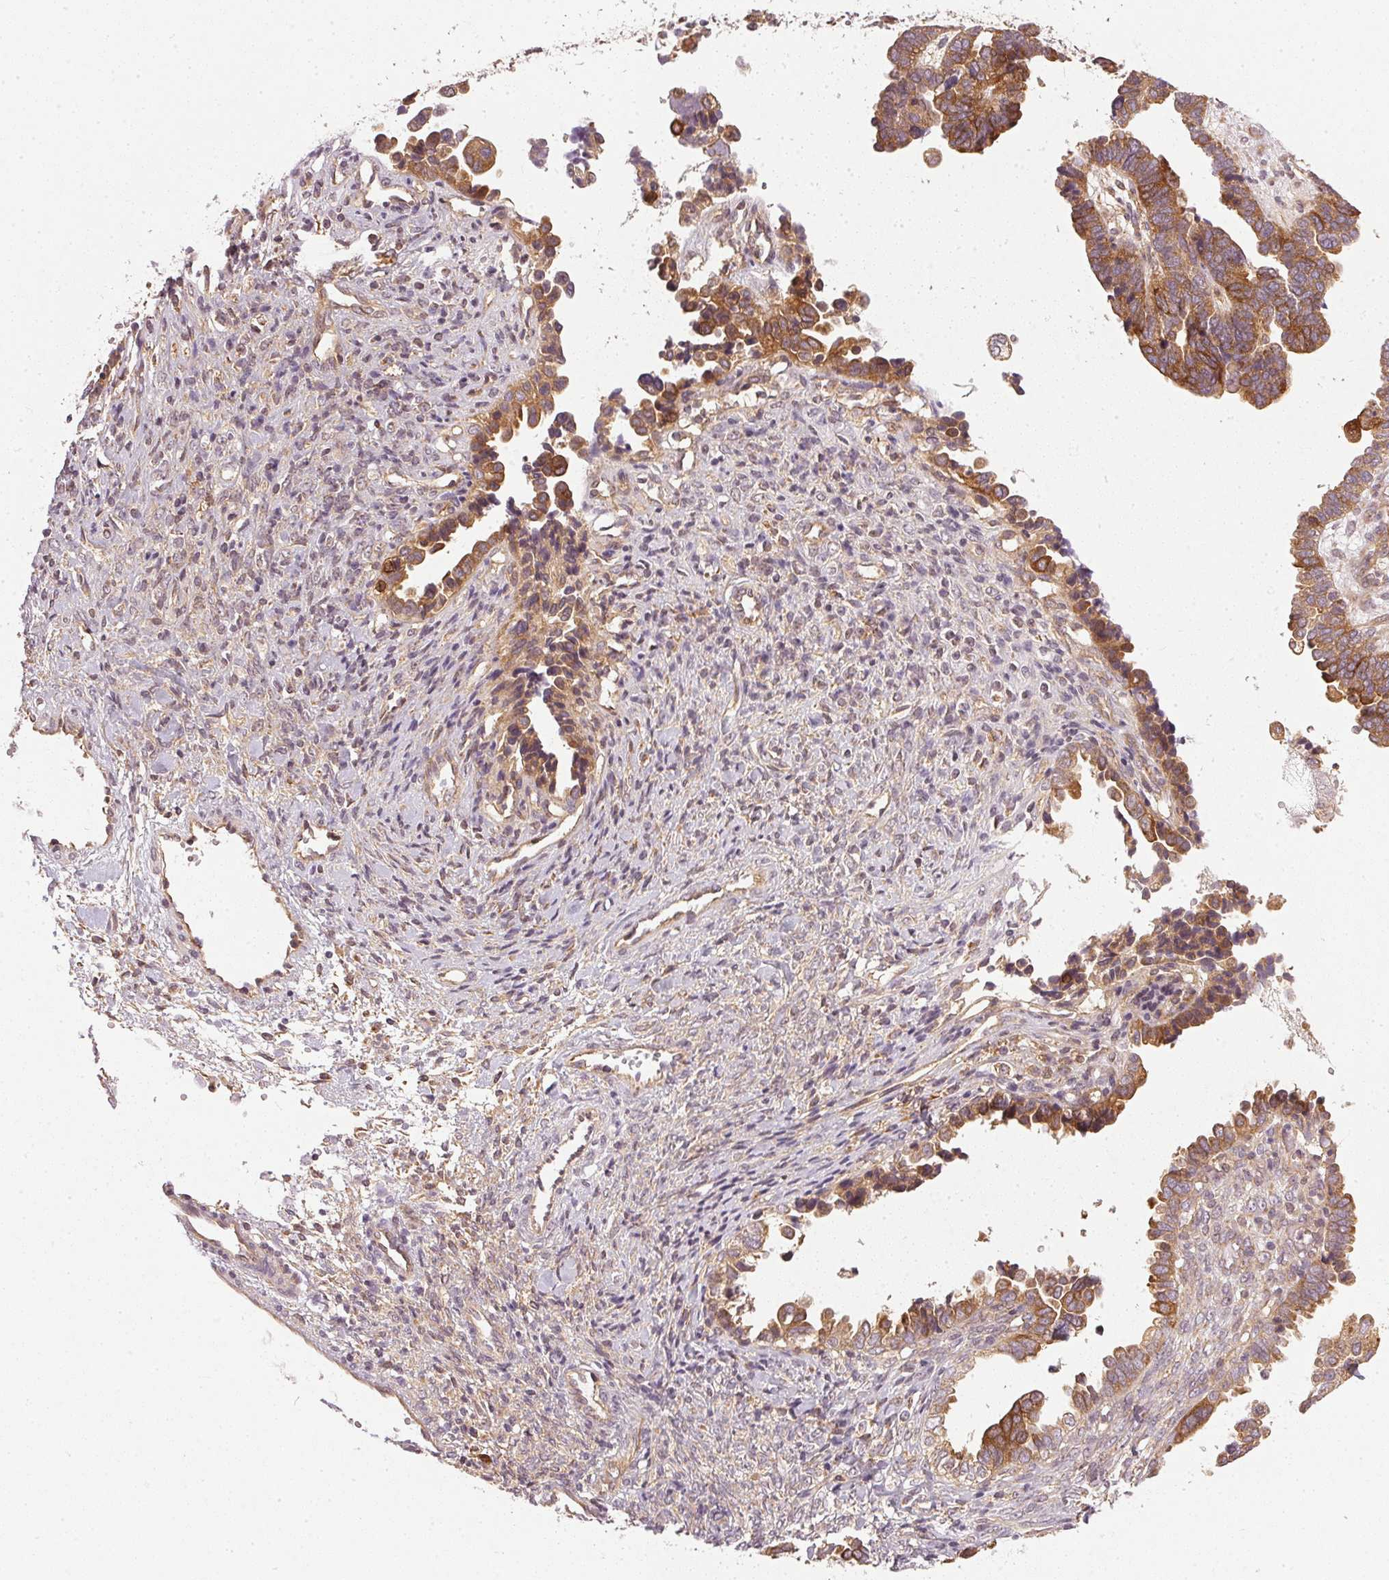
{"staining": {"intensity": "strong", "quantity": ">75%", "location": "cytoplasmic/membranous"}, "tissue": "ovarian cancer", "cell_type": "Tumor cells", "image_type": "cancer", "snomed": [{"axis": "morphology", "description": "Cystadenocarcinoma, serous, NOS"}, {"axis": "topography", "description": "Ovary"}], "caption": "Immunohistochemistry histopathology image of neoplastic tissue: ovarian serous cystadenocarcinoma stained using IHC exhibits high levels of strong protein expression localized specifically in the cytoplasmic/membranous of tumor cells, appearing as a cytoplasmic/membranous brown color.", "gene": "NADK2", "patient": {"sex": "female", "age": 51}}